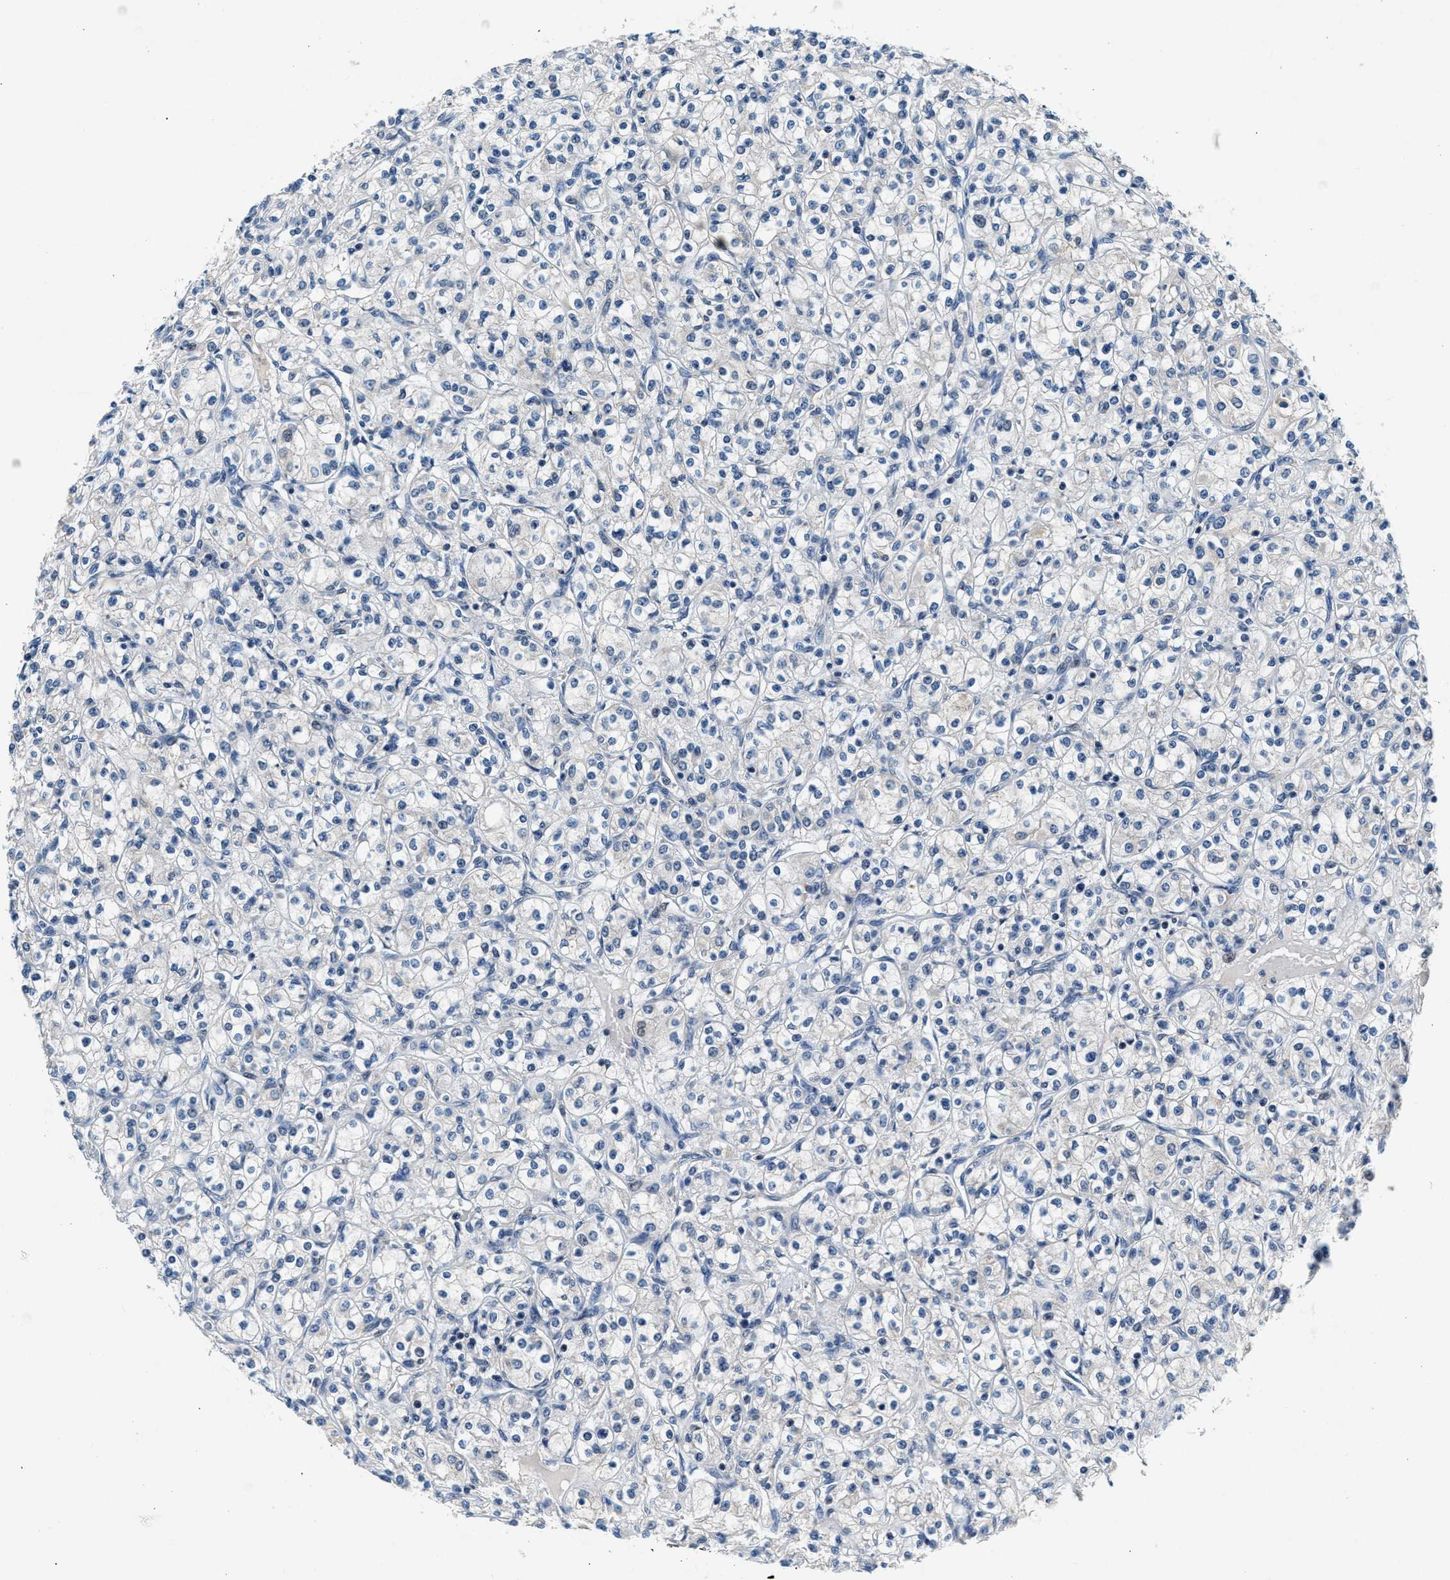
{"staining": {"intensity": "negative", "quantity": "none", "location": "none"}, "tissue": "renal cancer", "cell_type": "Tumor cells", "image_type": "cancer", "snomed": [{"axis": "morphology", "description": "Adenocarcinoma, NOS"}, {"axis": "topography", "description": "Kidney"}], "caption": "Photomicrograph shows no significant protein staining in tumor cells of renal adenocarcinoma. Nuclei are stained in blue.", "gene": "DENND6B", "patient": {"sex": "male", "age": 77}}